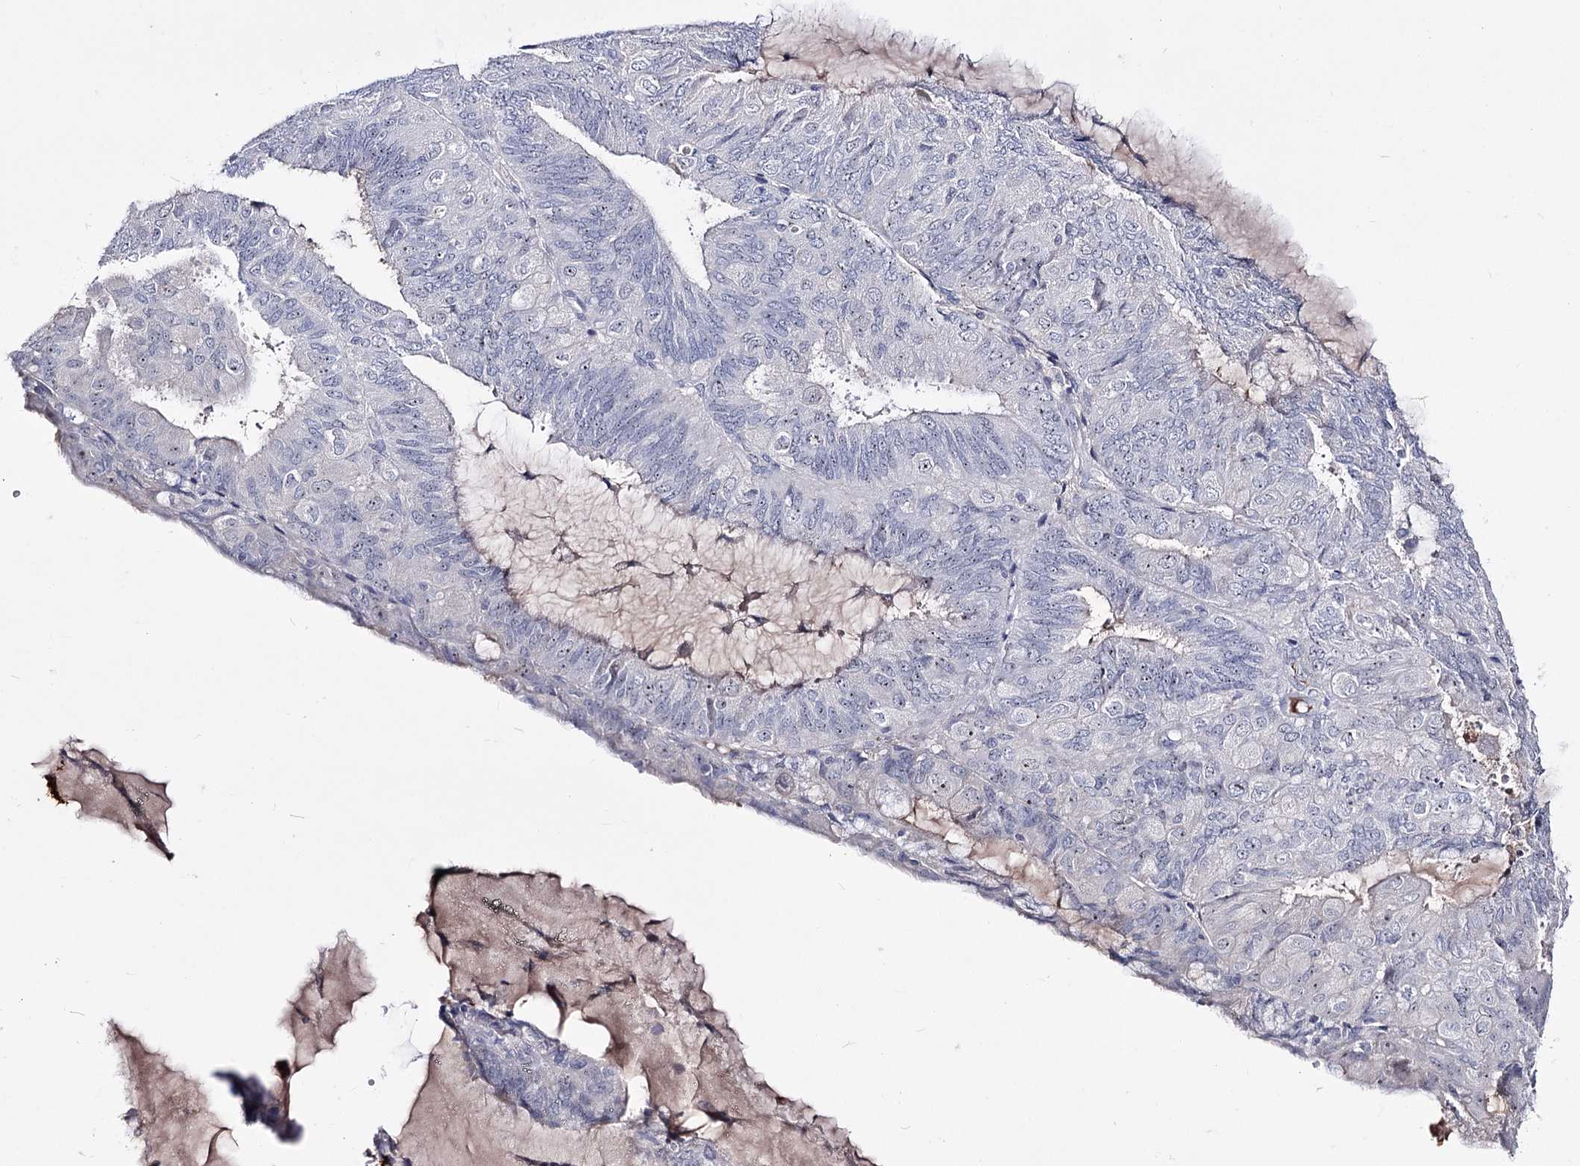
{"staining": {"intensity": "negative", "quantity": "none", "location": "none"}, "tissue": "endometrial cancer", "cell_type": "Tumor cells", "image_type": "cancer", "snomed": [{"axis": "morphology", "description": "Adenocarcinoma, NOS"}, {"axis": "topography", "description": "Endometrium"}], "caption": "Tumor cells are negative for protein expression in human endometrial adenocarcinoma. (Immunohistochemistry, brightfield microscopy, high magnification).", "gene": "PCGF5", "patient": {"sex": "female", "age": 81}}